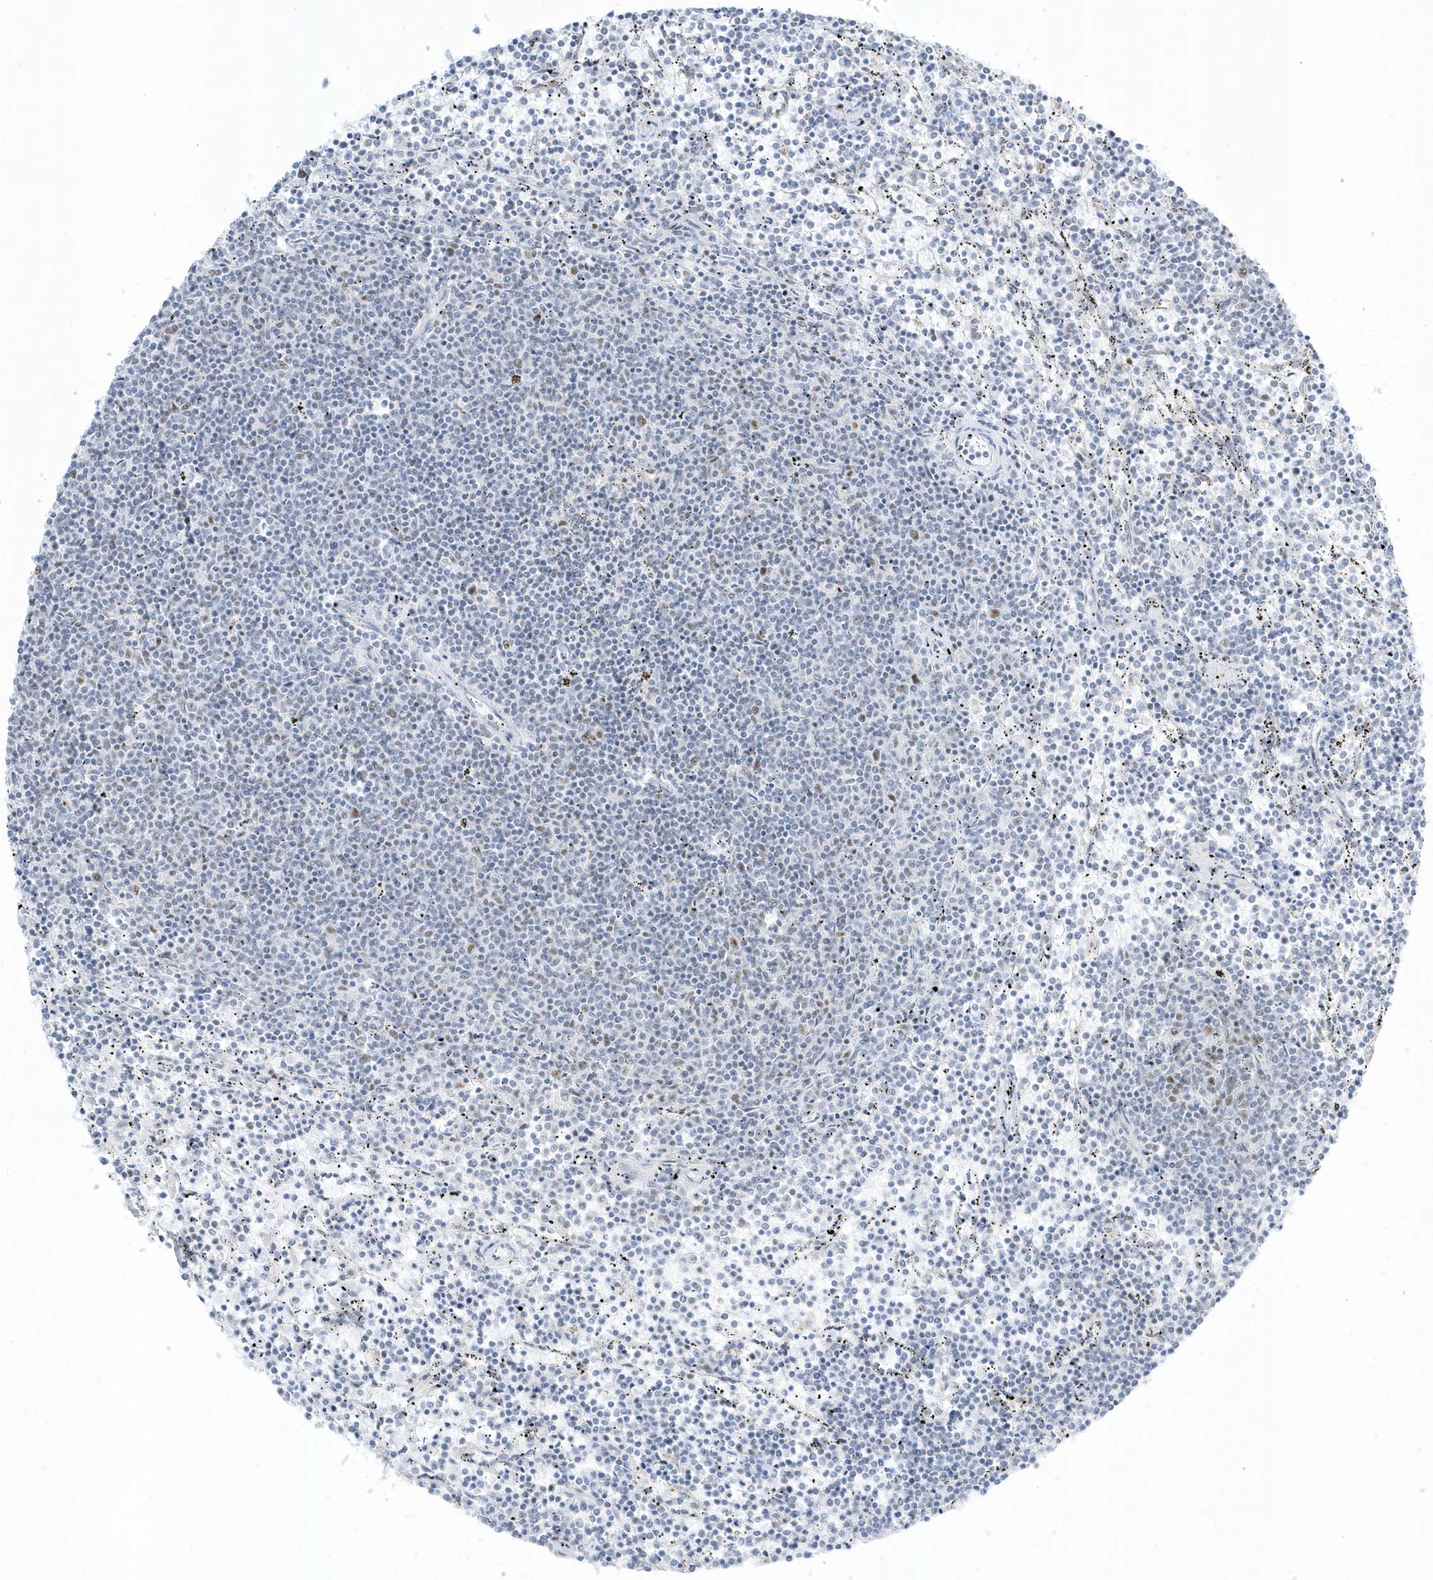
{"staining": {"intensity": "negative", "quantity": "none", "location": "none"}, "tissue": "lymphoma", "cell_type": "Tumor cells", "image_type": "cancer", "snomed": [{"axis": "morphology", "description": "Malignant lymphoma, non-Hodgkin's type, Low grade"}, {"axis": "topography", "description": "Spleen"}], "caption": "Tumor cells show no significant positivity in lymphoma.", "gene": "PLEKHN1", "patient": {"sex": "female", "age": 50}}